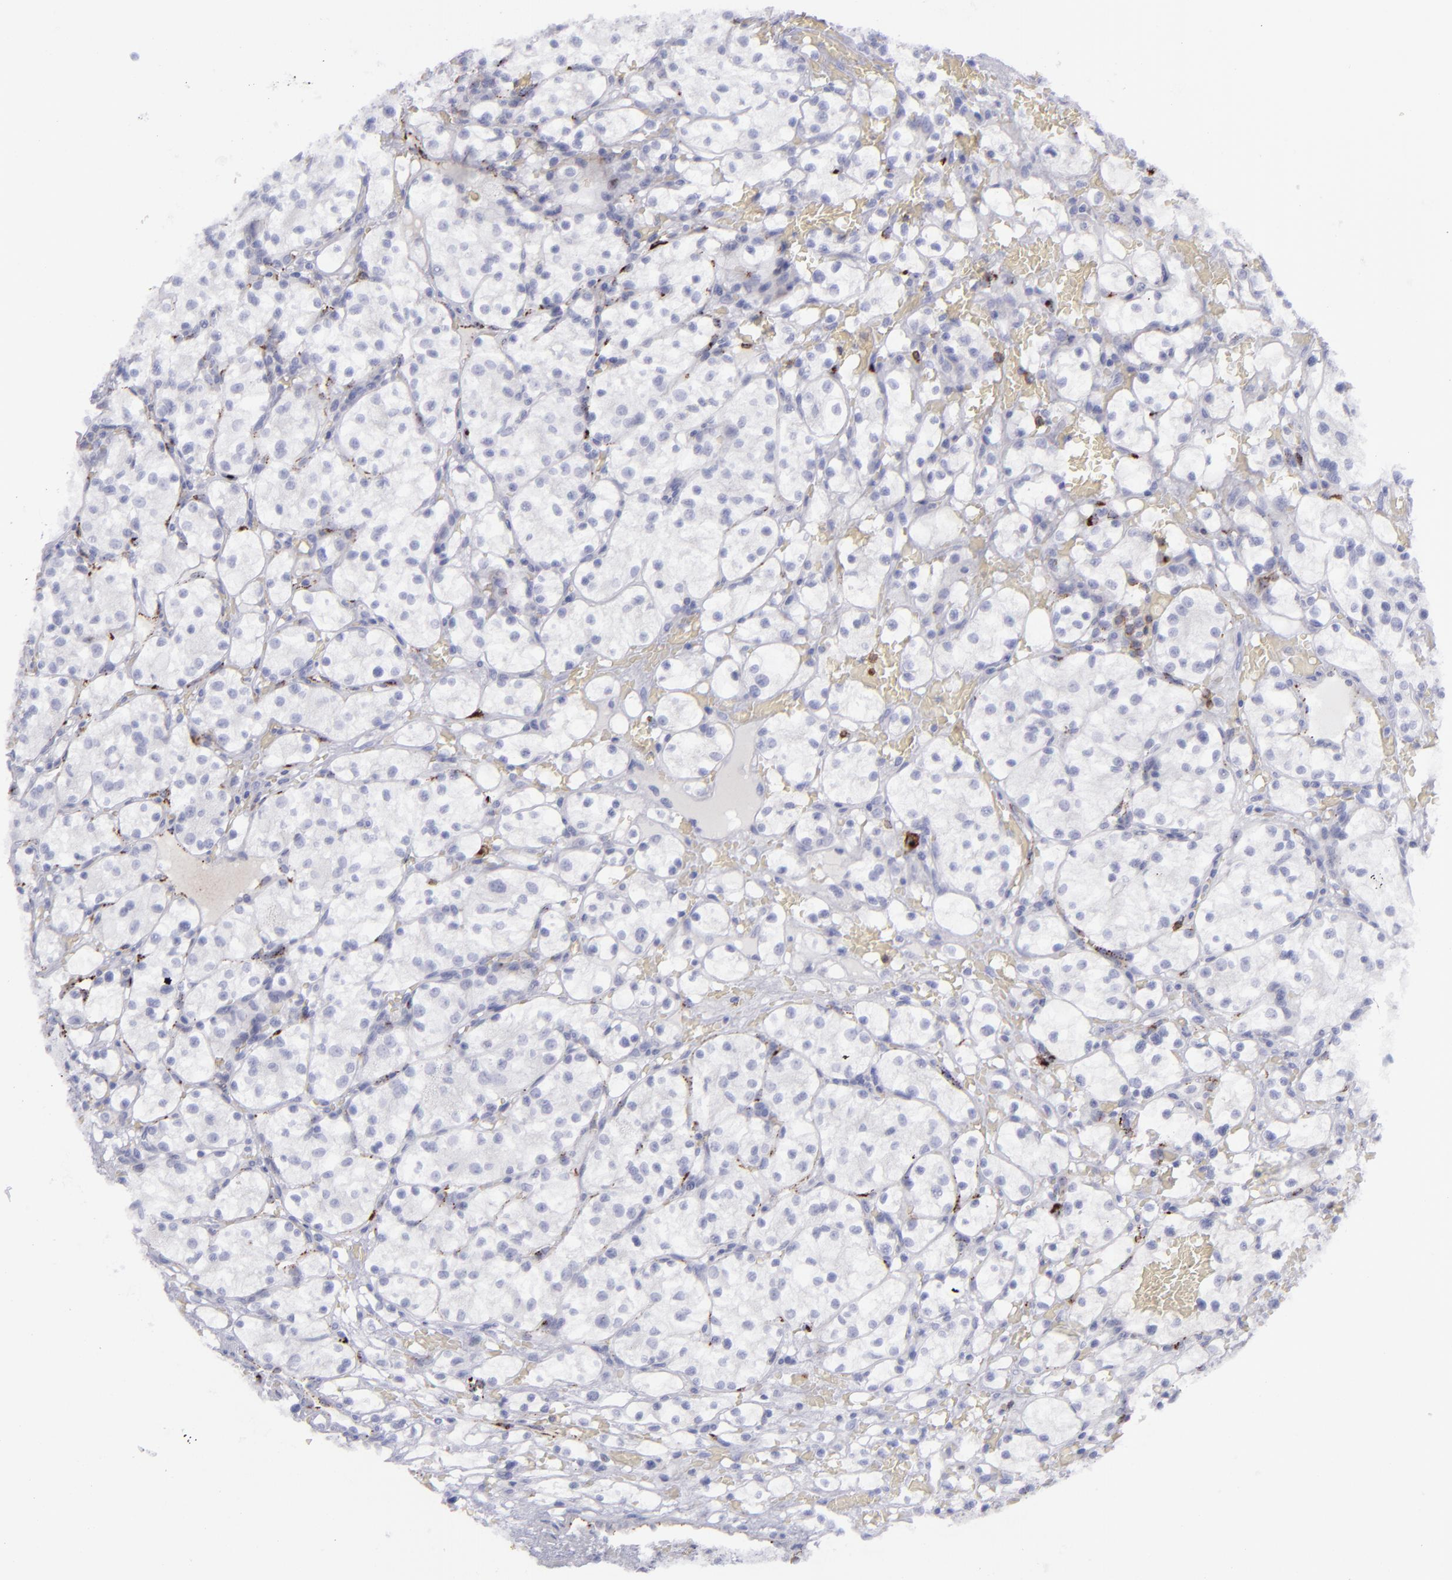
{"staining": {"intensity": "negative", "quantity": "none", "location": "none"}, "tissue": "renal cancer", "cell_type": "Tumor cells", "image_type": "cancer", "snomed": [{"axis": "morphology", "description": "Adenocarcinoma, NOS"}, {"axis": "topography", "description": "Kidney"}], "caption": "A high-resolution image shows immunohistochemistry (IHC) staining of renal cancer, which displays no significant staining in tumor cells. Brightfield microscopy of immunohistochemistry stained with DAB (brown) and hematoxylin (blue), captured at high magnification.", "gene": "CD27", "patient": {"sex": "female", "age": 60}}